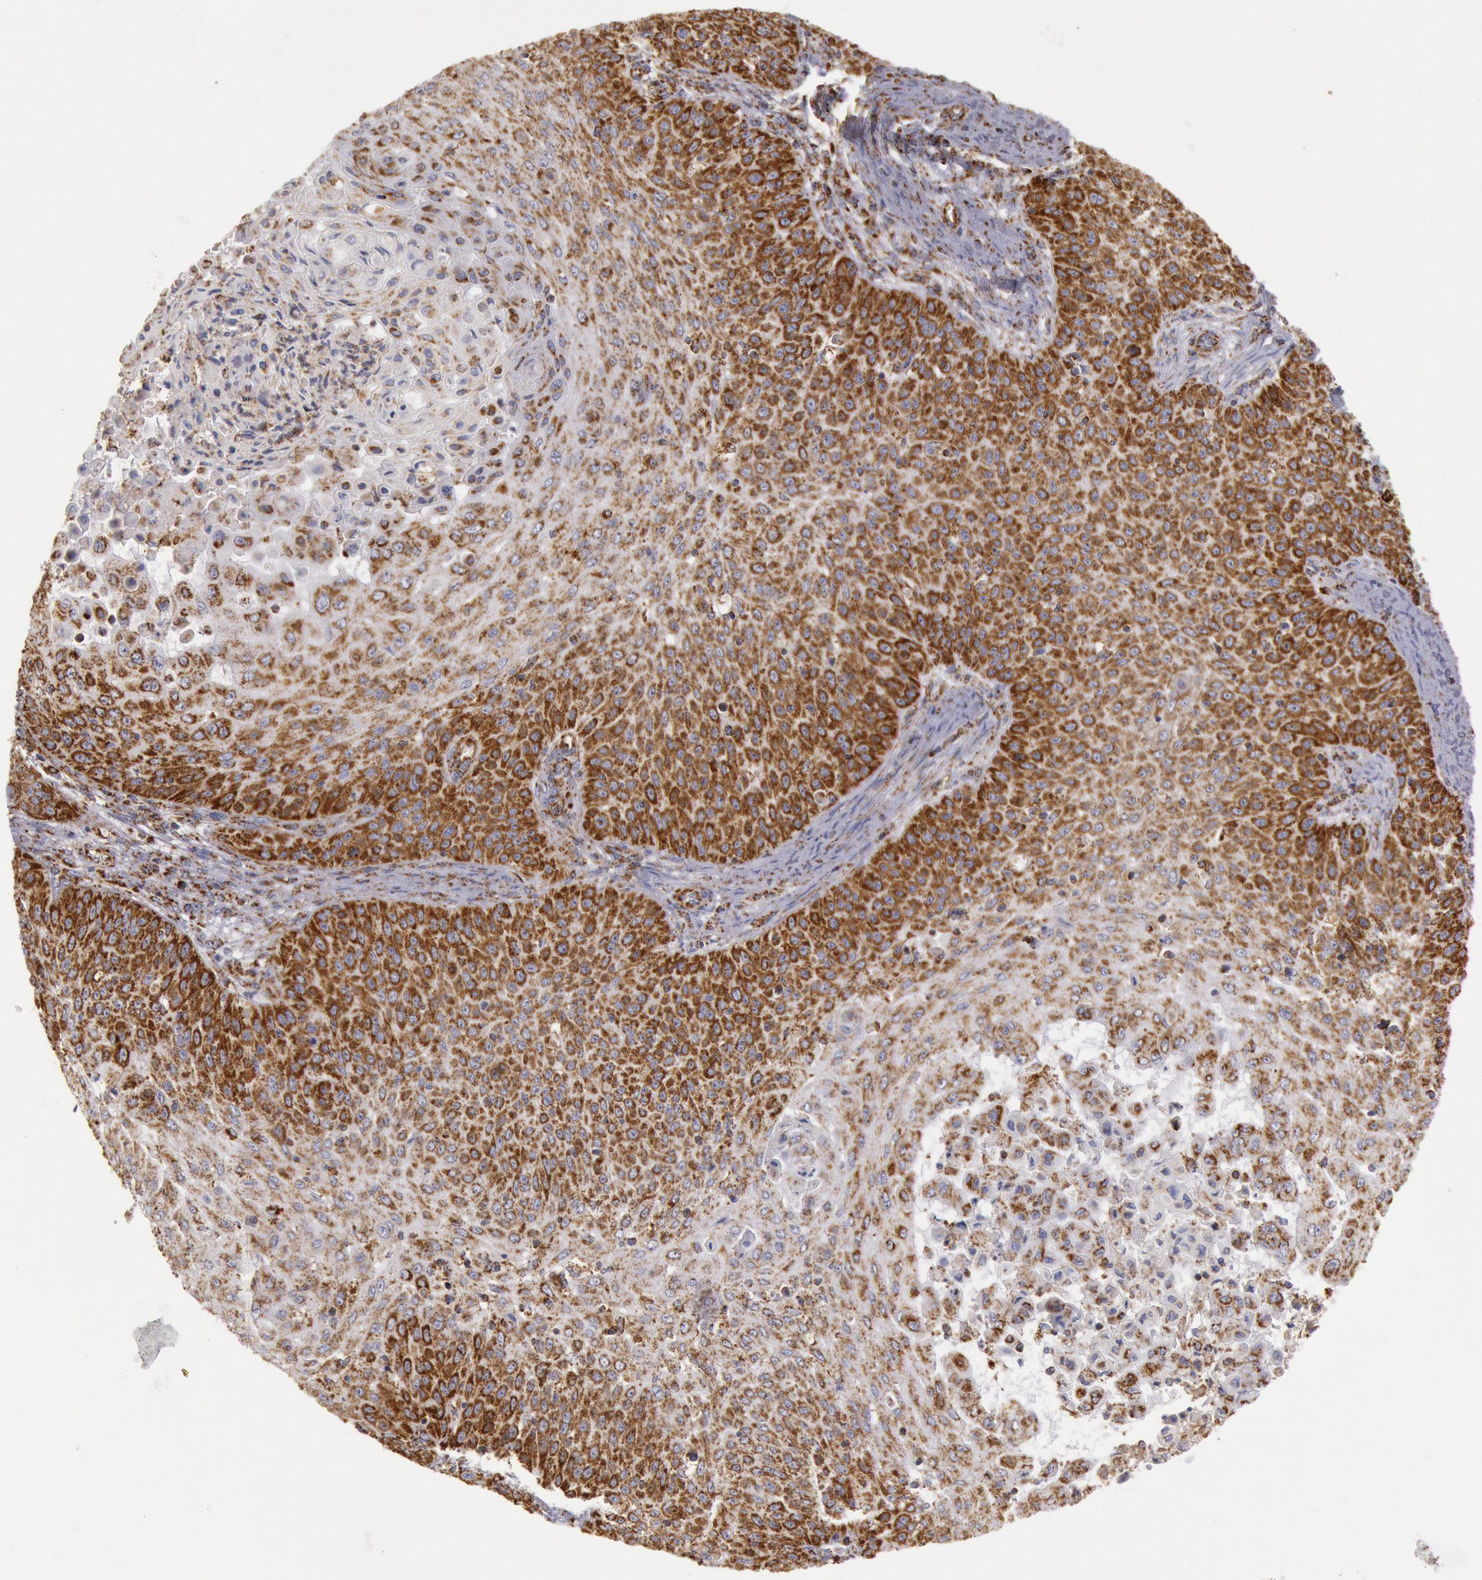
{"staining": {"intensity": "strong", "quantity": ">75%", "location": "cytoplasmic/membranous"}, "tissue": "skin cancer", "cell_type": "Tumor cells", "image_type": "cancer", "snomed": [{"axis": "morphology", "description": "Squamous cell carcinoma, NOS"}, {"axis": "topography", "description": "Skin"}], "caption": "This image demonstrates immunohistochemistry staining of human squamous cell carcinoma (skin), with high strong cytoplasmic/membranous expression in about >75% of tumor cells.", "gene": "CYC1", "patient": {"sex": "male", "age": 82}}